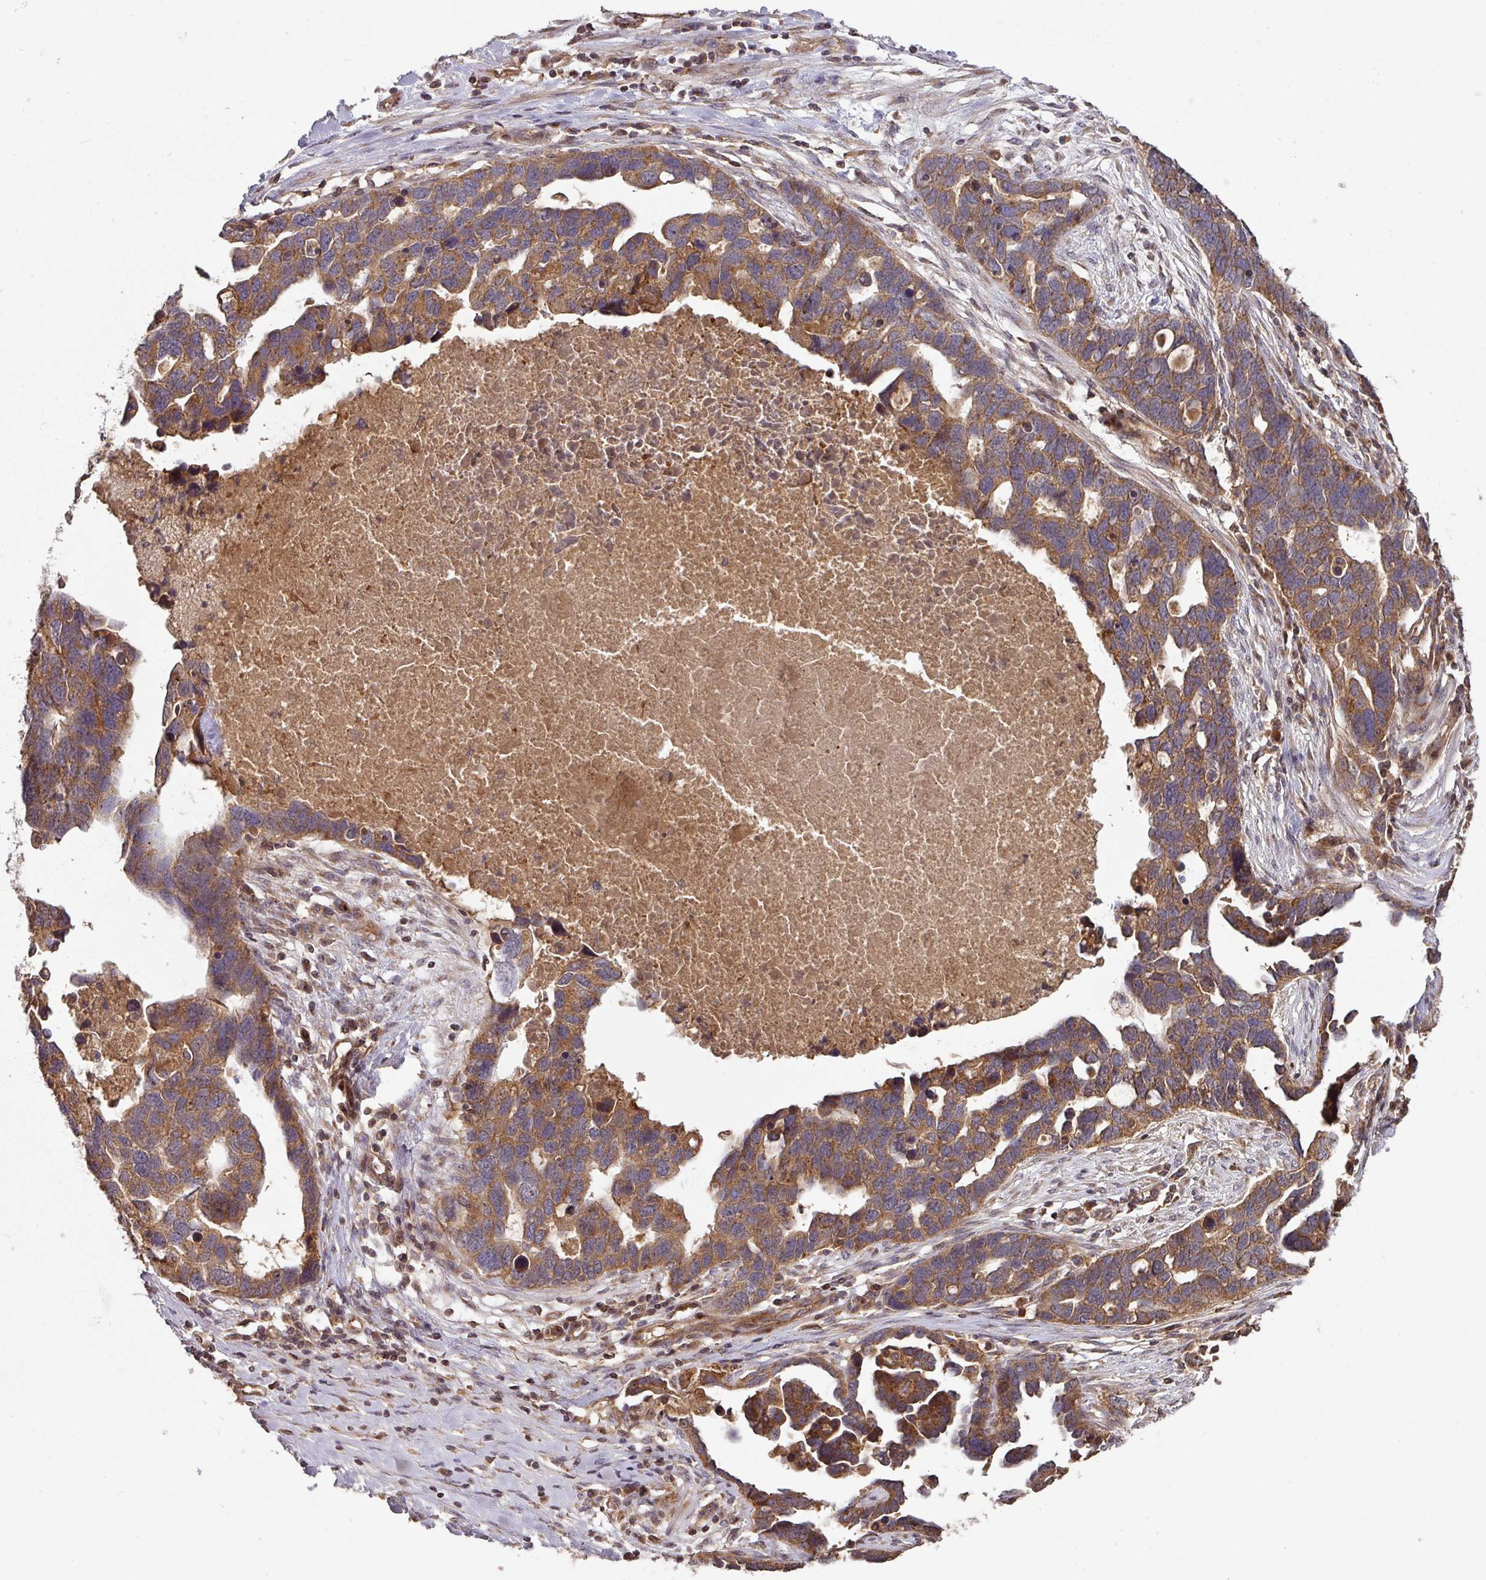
{"staining": {"intensity": "moderate", "quantity": ">75%", "location": "cytoplasmic/membranous"}, "tissue": "ovarian cancer", "cell_type": "Tumor cells", "image_type": "cancer", "snomed": [{"axis": "morphology", "description": "Cystadenocarcinoma, serous, NOS"}, {"axis": "topography", "description": "Ovary"}], "caption": "About >75% of tumor cells in human serous cystadenocarcinoma (ovarian) display moderate cytoplasmic/membranous protein positivity as visualized by brown immunohistochemical staining.", "gene": "MRRF", "patient": {"sex": "female", "age": 54}}